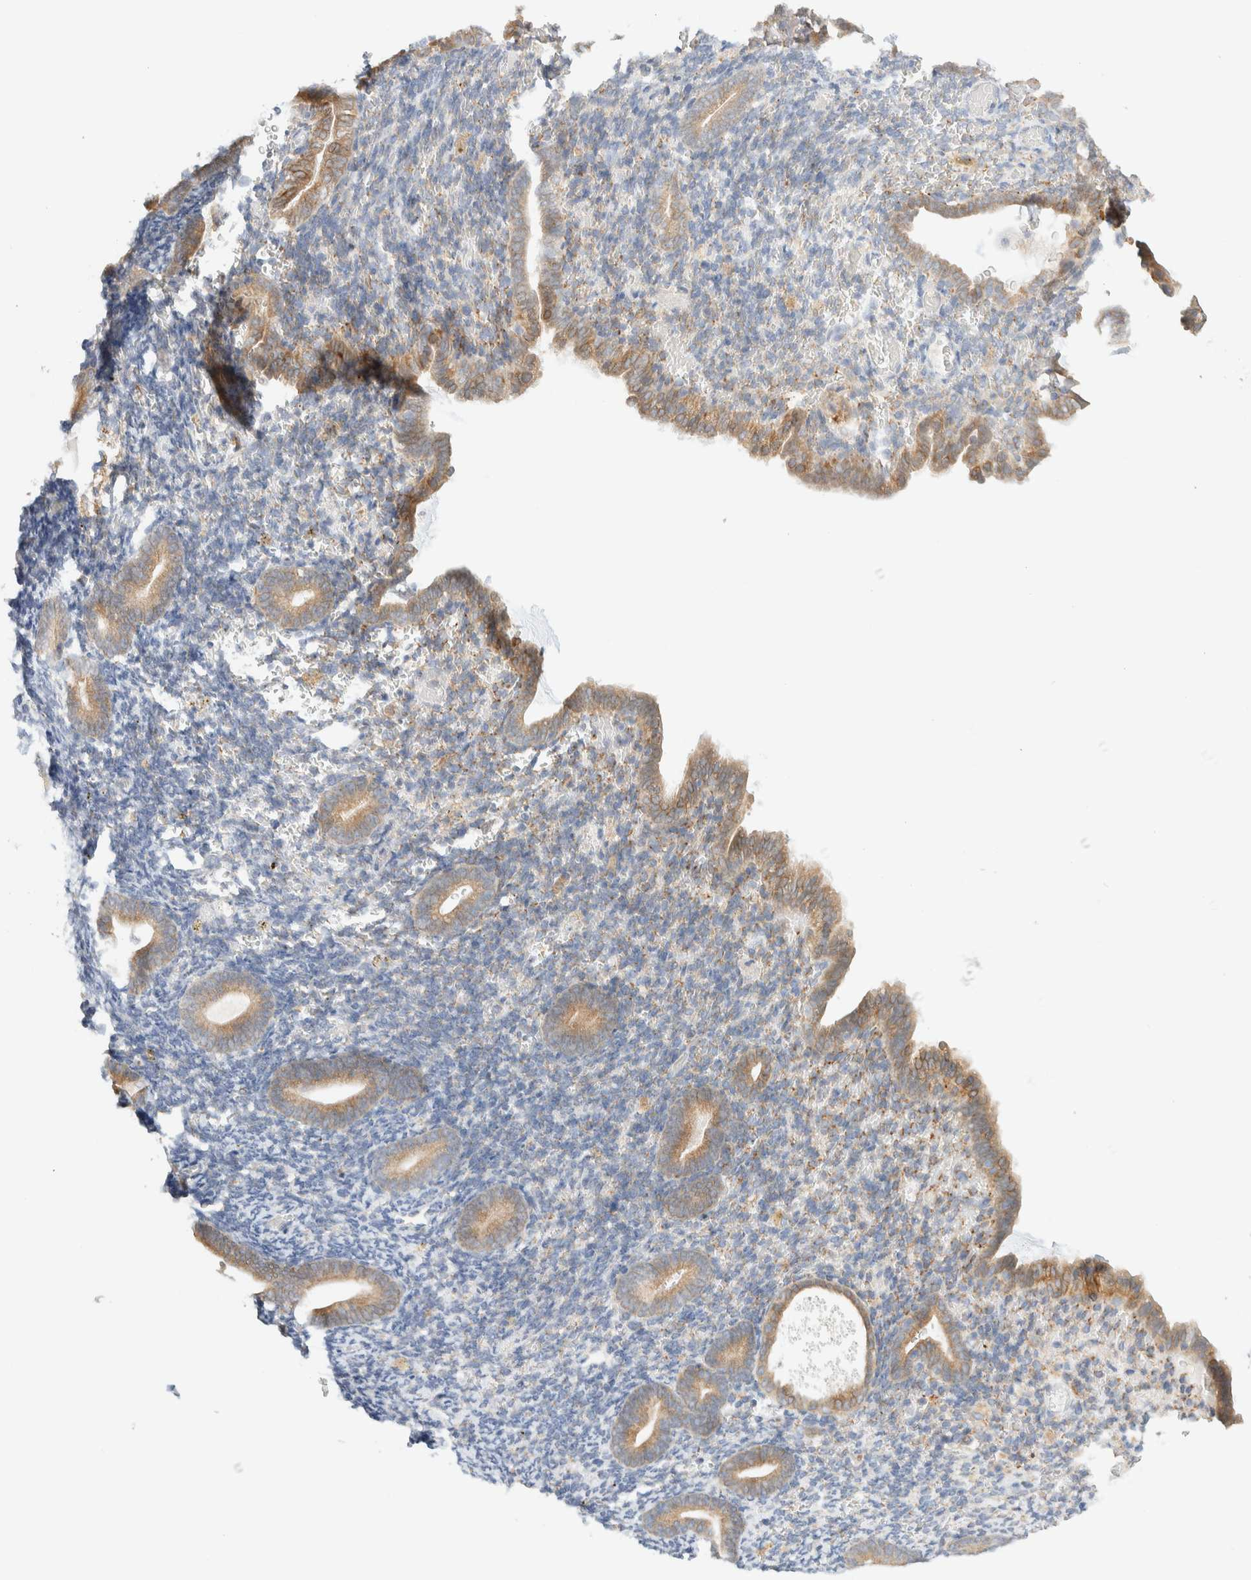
{"staining": {"intensity": "moderate", "quantity": "<25%", "location": "cytoplasmic/membranous"}, "tissue": "endometrium", "cell_type": "Cells in endometrial stroma", "image_type": "normal", "snomed": [{"axis": "morphology", "description": "Normal tissue, NOS"}, {"axis": "topography", "description": "Endometrium"}], "caption": "IHC micrograph of unremarkable human endometrium stained for a protein (brown), which displays low levels of moderate cytoplasmic/membranous staining in about <25% of cells in endometrial stroma.", "gene": "NT5C", "patient": {"sex": "female", "age": 51}}